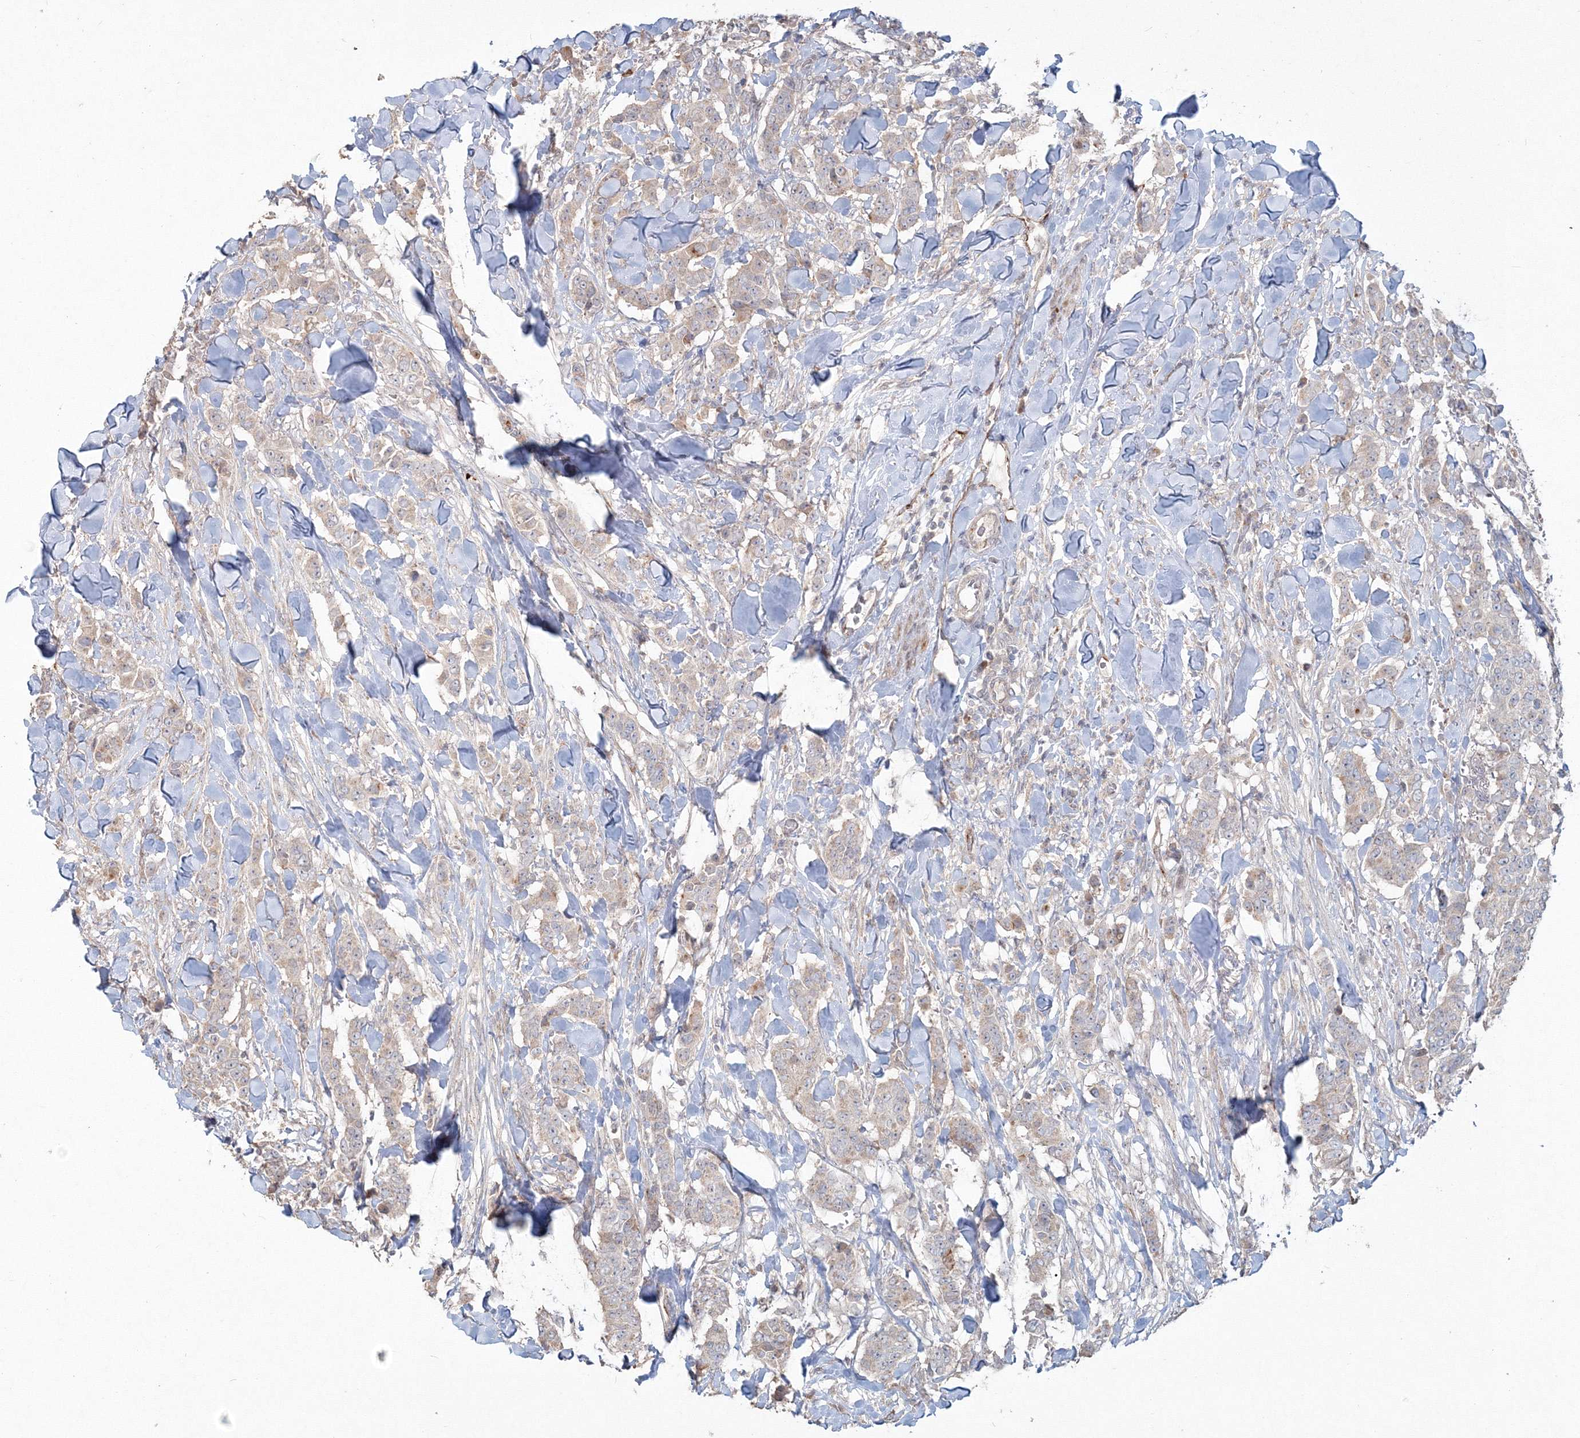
{"staining": {"intensity": "negative", "quantity": "none", "location": "none"}, "tissue": "breast cancer", "cell_type": "Tumor cells", "image_type": "cancer", "snomed": [{"axis": "morphology", "description": "Duct carcinoma"}, {"axis": "topography", "description": "Breast"}], "caption": "Protein analysis of breast cancer (invasive ductal carcinoma) reveals no significant positivity in tumor cells.", "gene": "ANAPC16", "patient": {"sex": "female", "age": 40}}